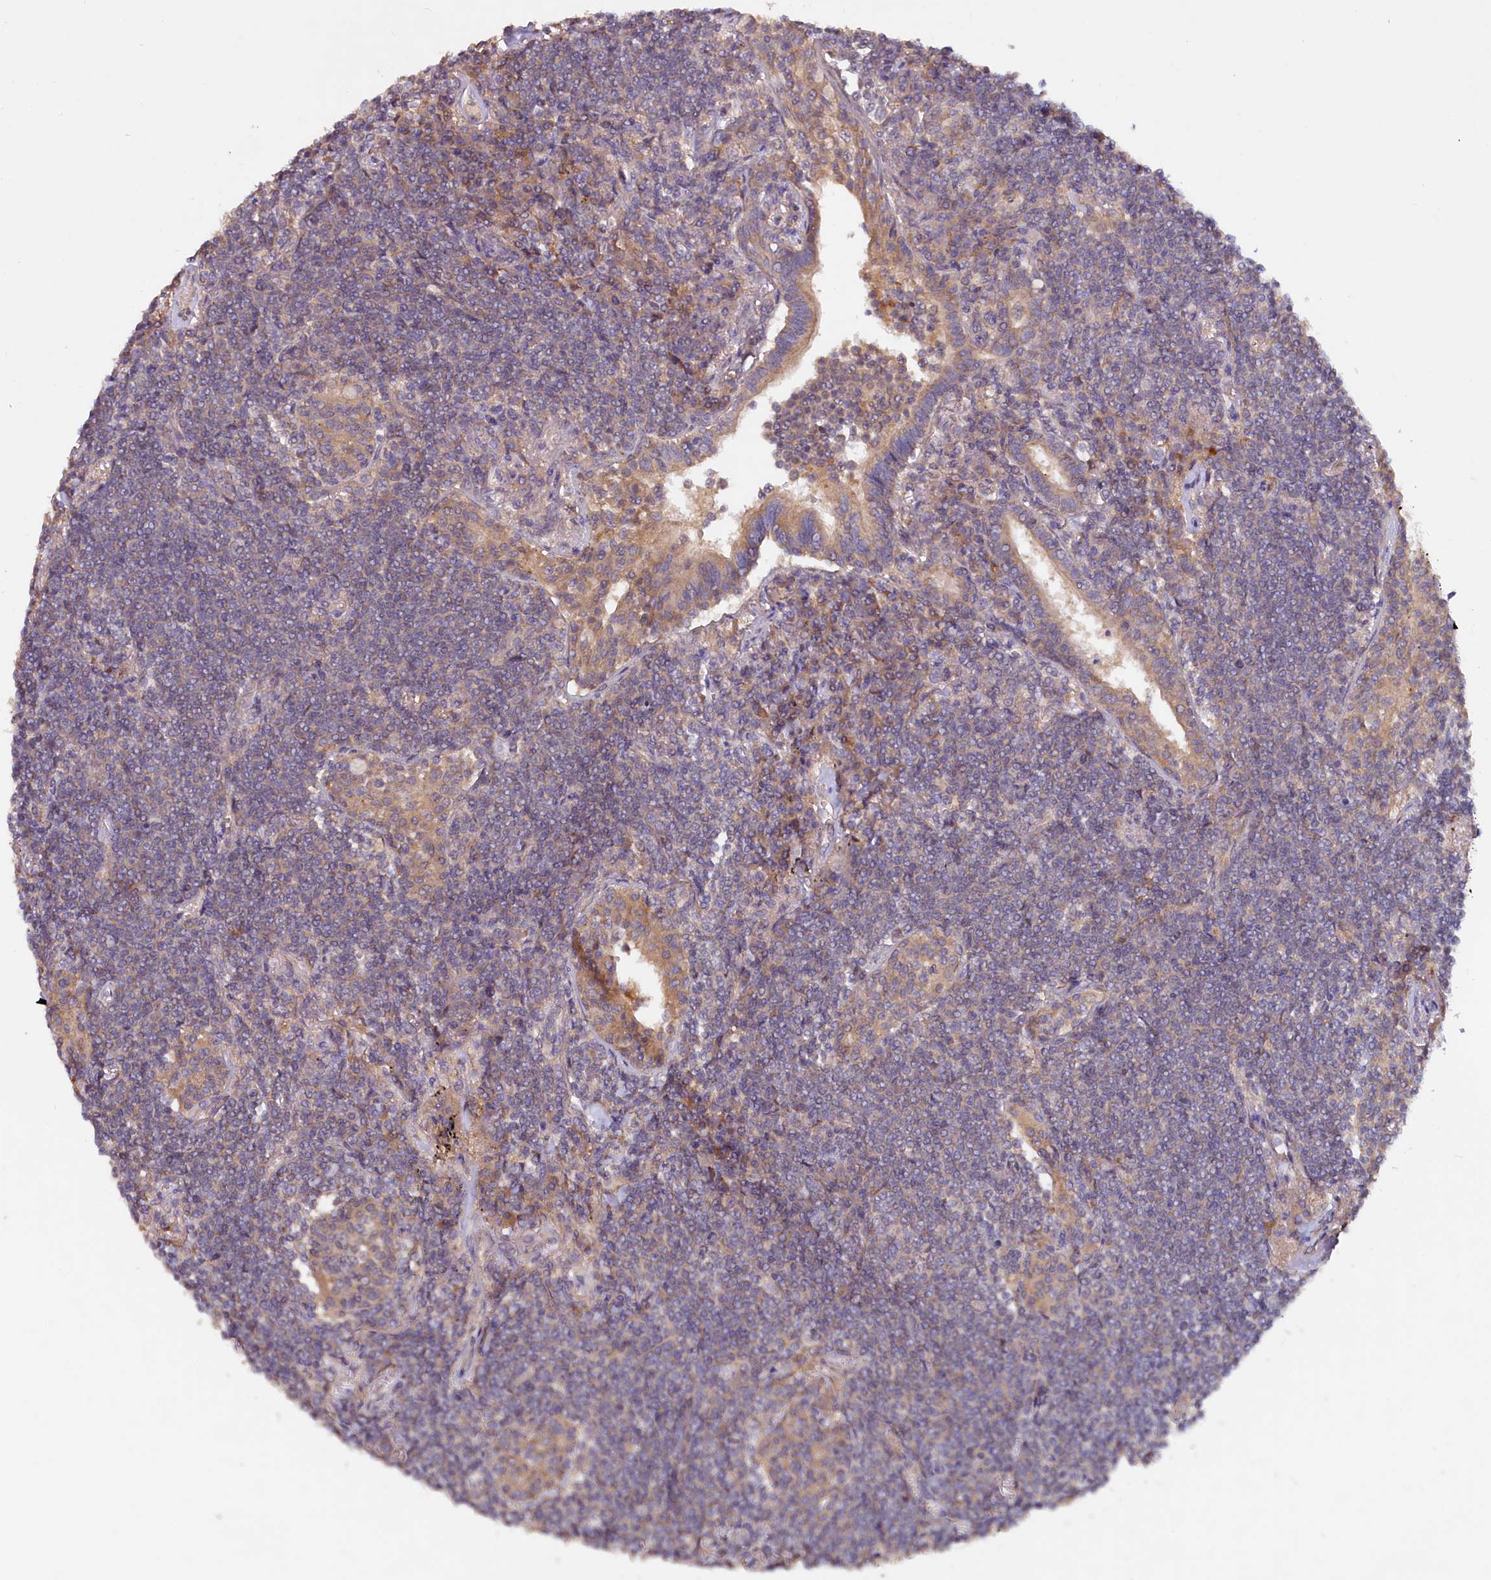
{"staining": {"intensity": "negative", "quantity": "none", "location": "none"}, "tissue": "lymphoma", "cell_type": "Tumor cells", "image_type": "cancer", "snomed": [{"axis": "morphology", "description": "Malignant lymphoma, non-Hodgkin's type, Low grade"}, {"axis": "topography", "description": "Lung"}], "caption": "A high-resolution image shows immunohistochemistry (IHC) staining of lymphoma, which exhibits no significant expression in tumor cells.", "gene": "ETFBKMT", "patient": {"sex": "female", "age": 71}}